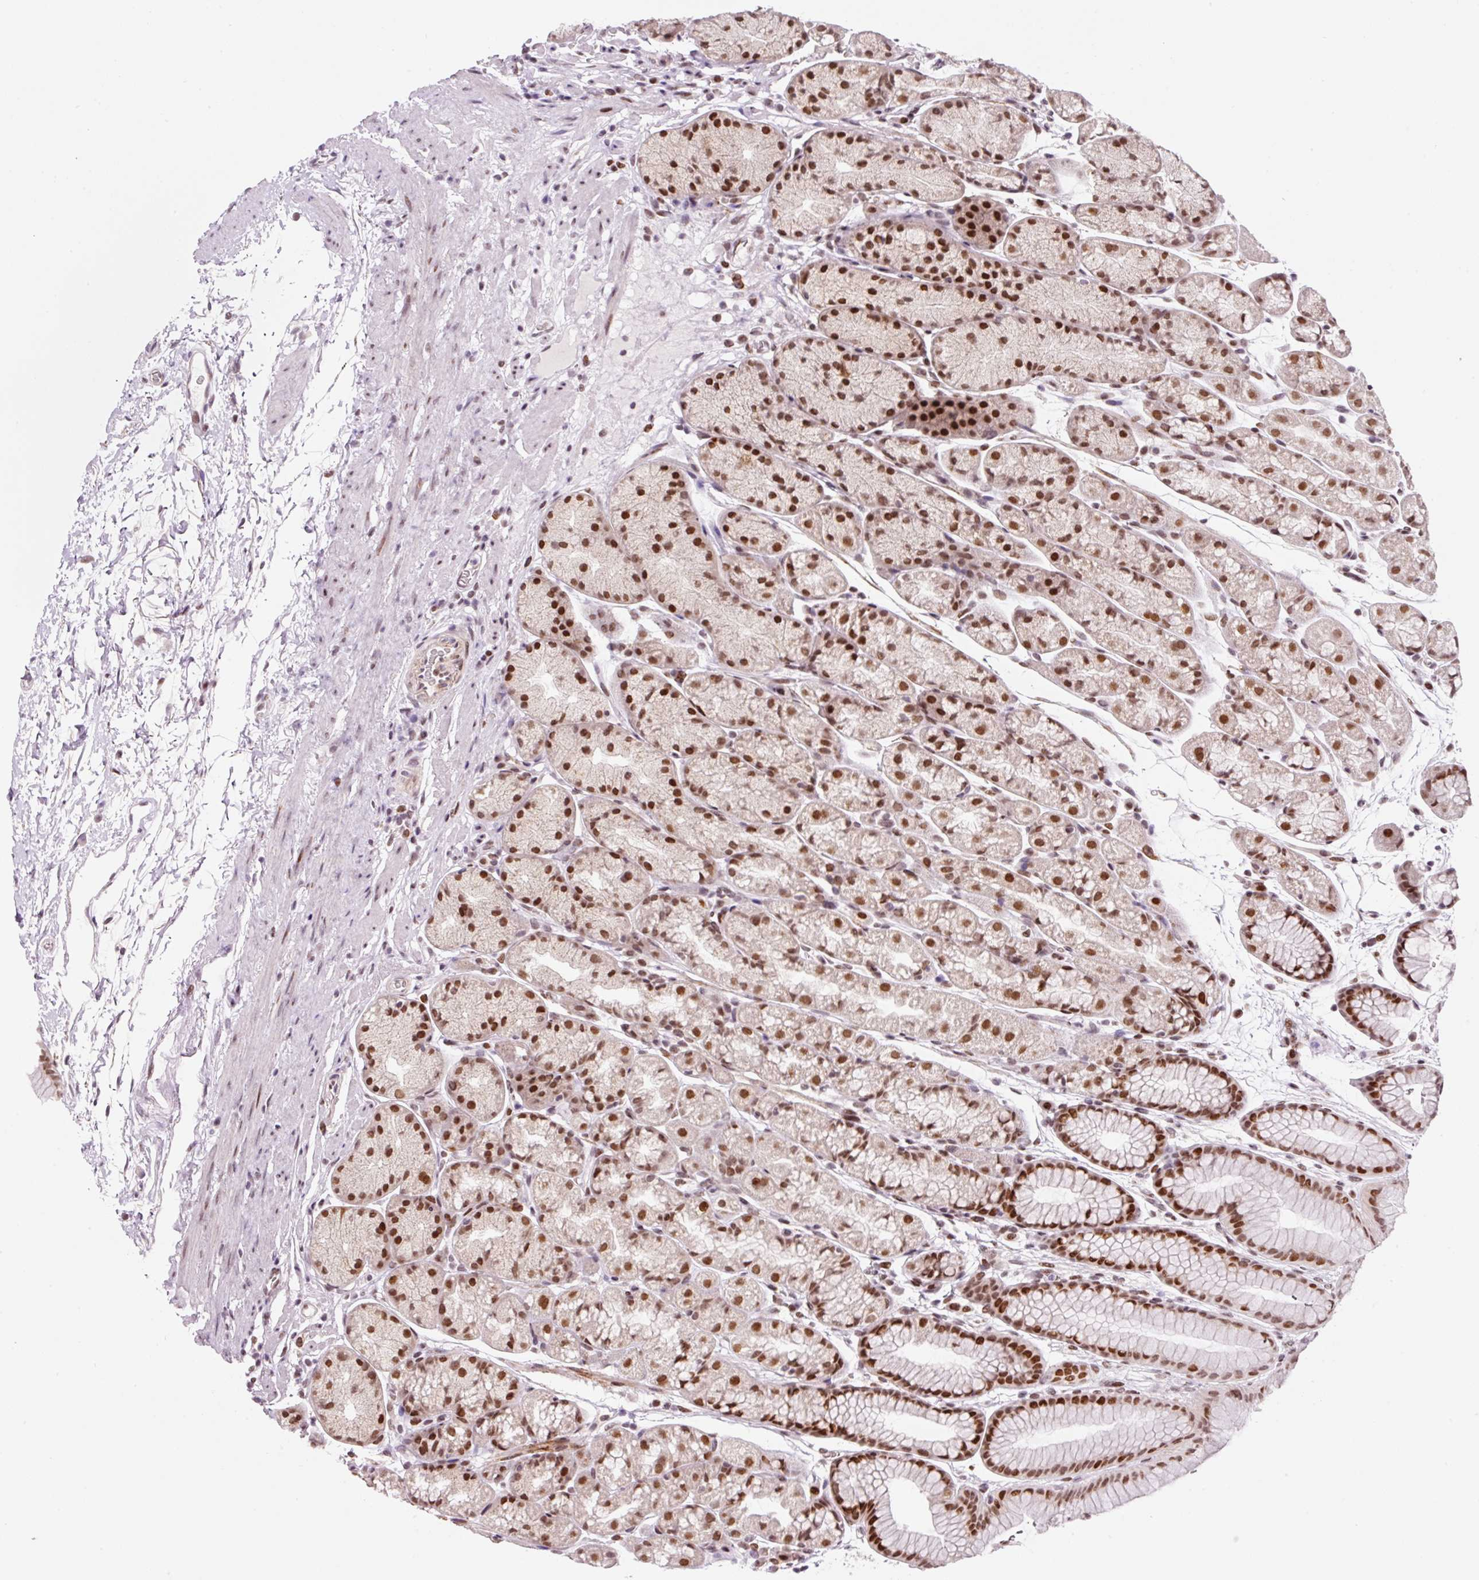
{"staining": {"intensity": "strong", "quantity": ">75%", "location": "nuclear"}, "tissue": "stomach", "cell_type": "Glandular cells", "image_type": "normal", "snomed": [{"axis": "morphology", "description": "Normal tissue, NOS"}, {"axis": "topography", "description": "Stomach, lower"}], "caption": "There is high levels of strong nuclear positivity in glandular cells of benign stomach, as demonstrated by immunohistochemical staining (brown color).", "gene": "CCNL2", "patient": {"sex": "male", "age": 67}}